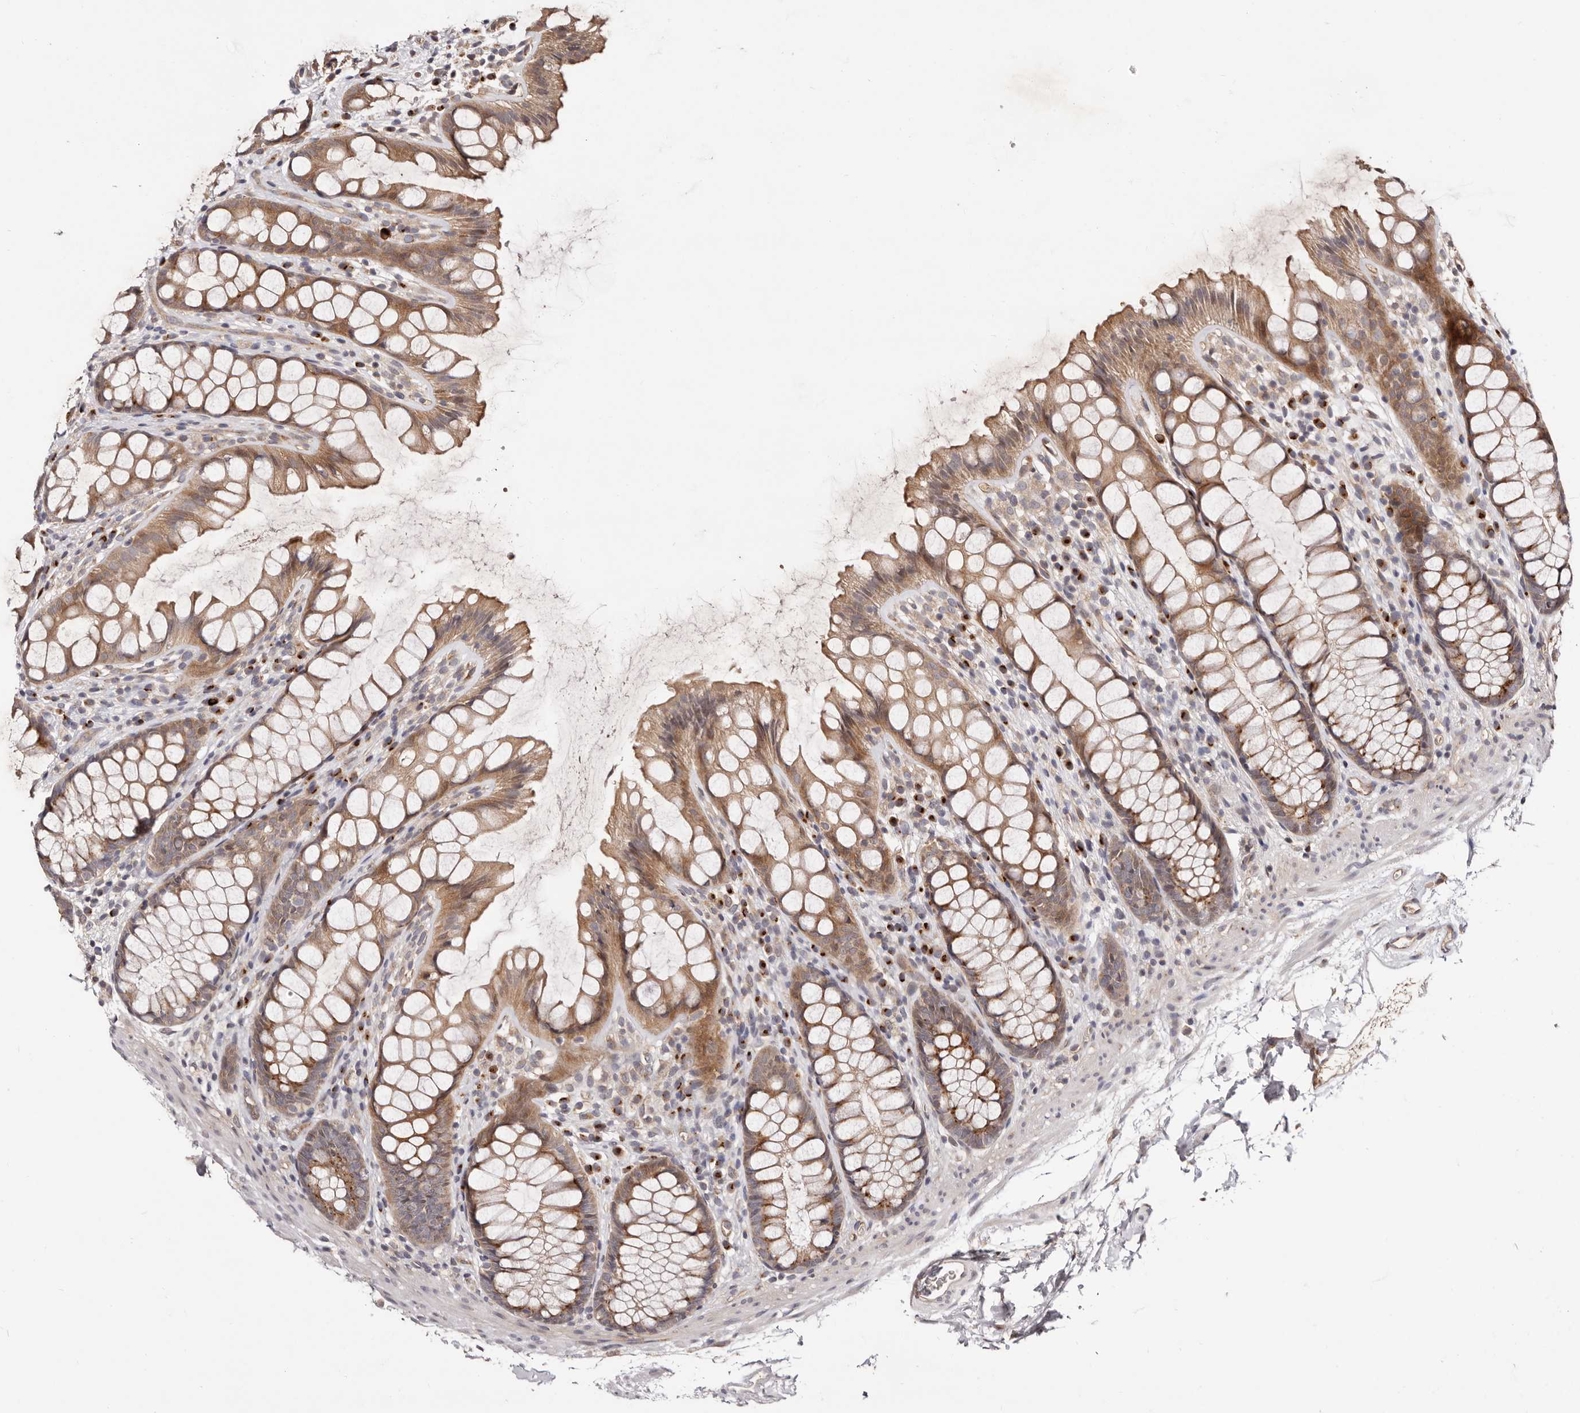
{"staining": {"intensity": "moderate", "quantity": ">75%", "location": "cytoplasmic/membranous"}, "tissue": "rectum", "cell_type": "Glandular cells", "image_type": "normal", "snomed": [{"axis": "morphology", "description": "Normal tissue, NOS"}, {"axis": "topography", "description": "Rectum"}], "caption": "IHC photomicrograph of unremarkable rectum stained for a protein (brown), which displays medium levels of moderate cytoplasmic/membranous expression in approximately >75% of glandular cells.", "gene": "DACT2", "patient": {"sex": "female", "age": 65}}